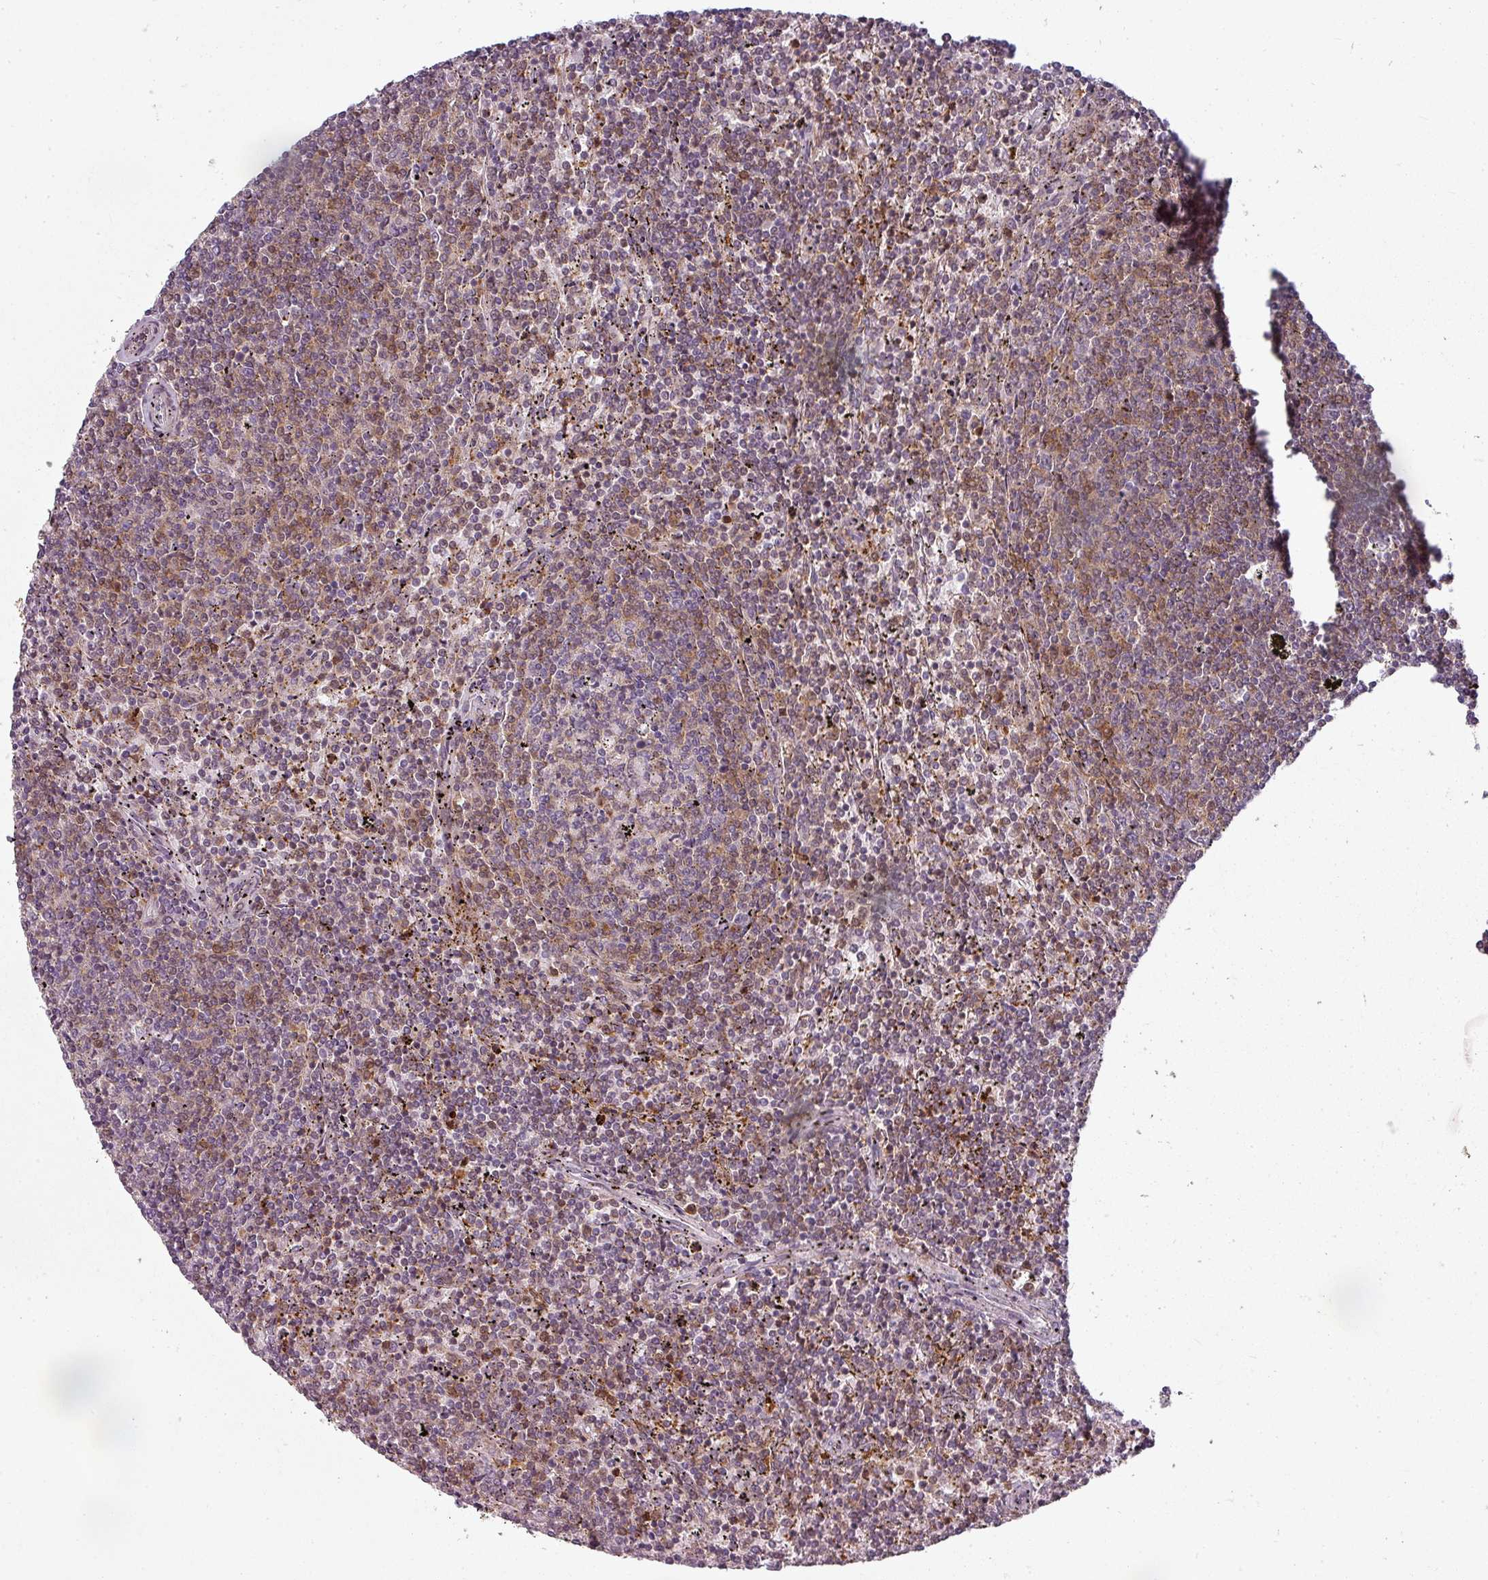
{"staining": {"intensity": "weak", "quantity": "25%-75%", "location": "cytoplasmic/membranous"}, "tissue": "lymphoma", "cell_type": "Tumor cells", "image_type": "cancer", "snomed": [{"axis": "morphology", "description": "Malignant lymphoma, non-Hodgkin's type, Low grade"}, {"axis": "topography", "description": "Spleen"}], "caption": "Approximately 25%-75% of tumor cells in low-grade malignant lymphoma, non-Hodgkin's type demonstrate weak cytoplasmic/membranous protein expression as visualized by brown immunohistochemical staining.", "gene": "CLIC1", "patient": {"sex": "female", "age": 50}}